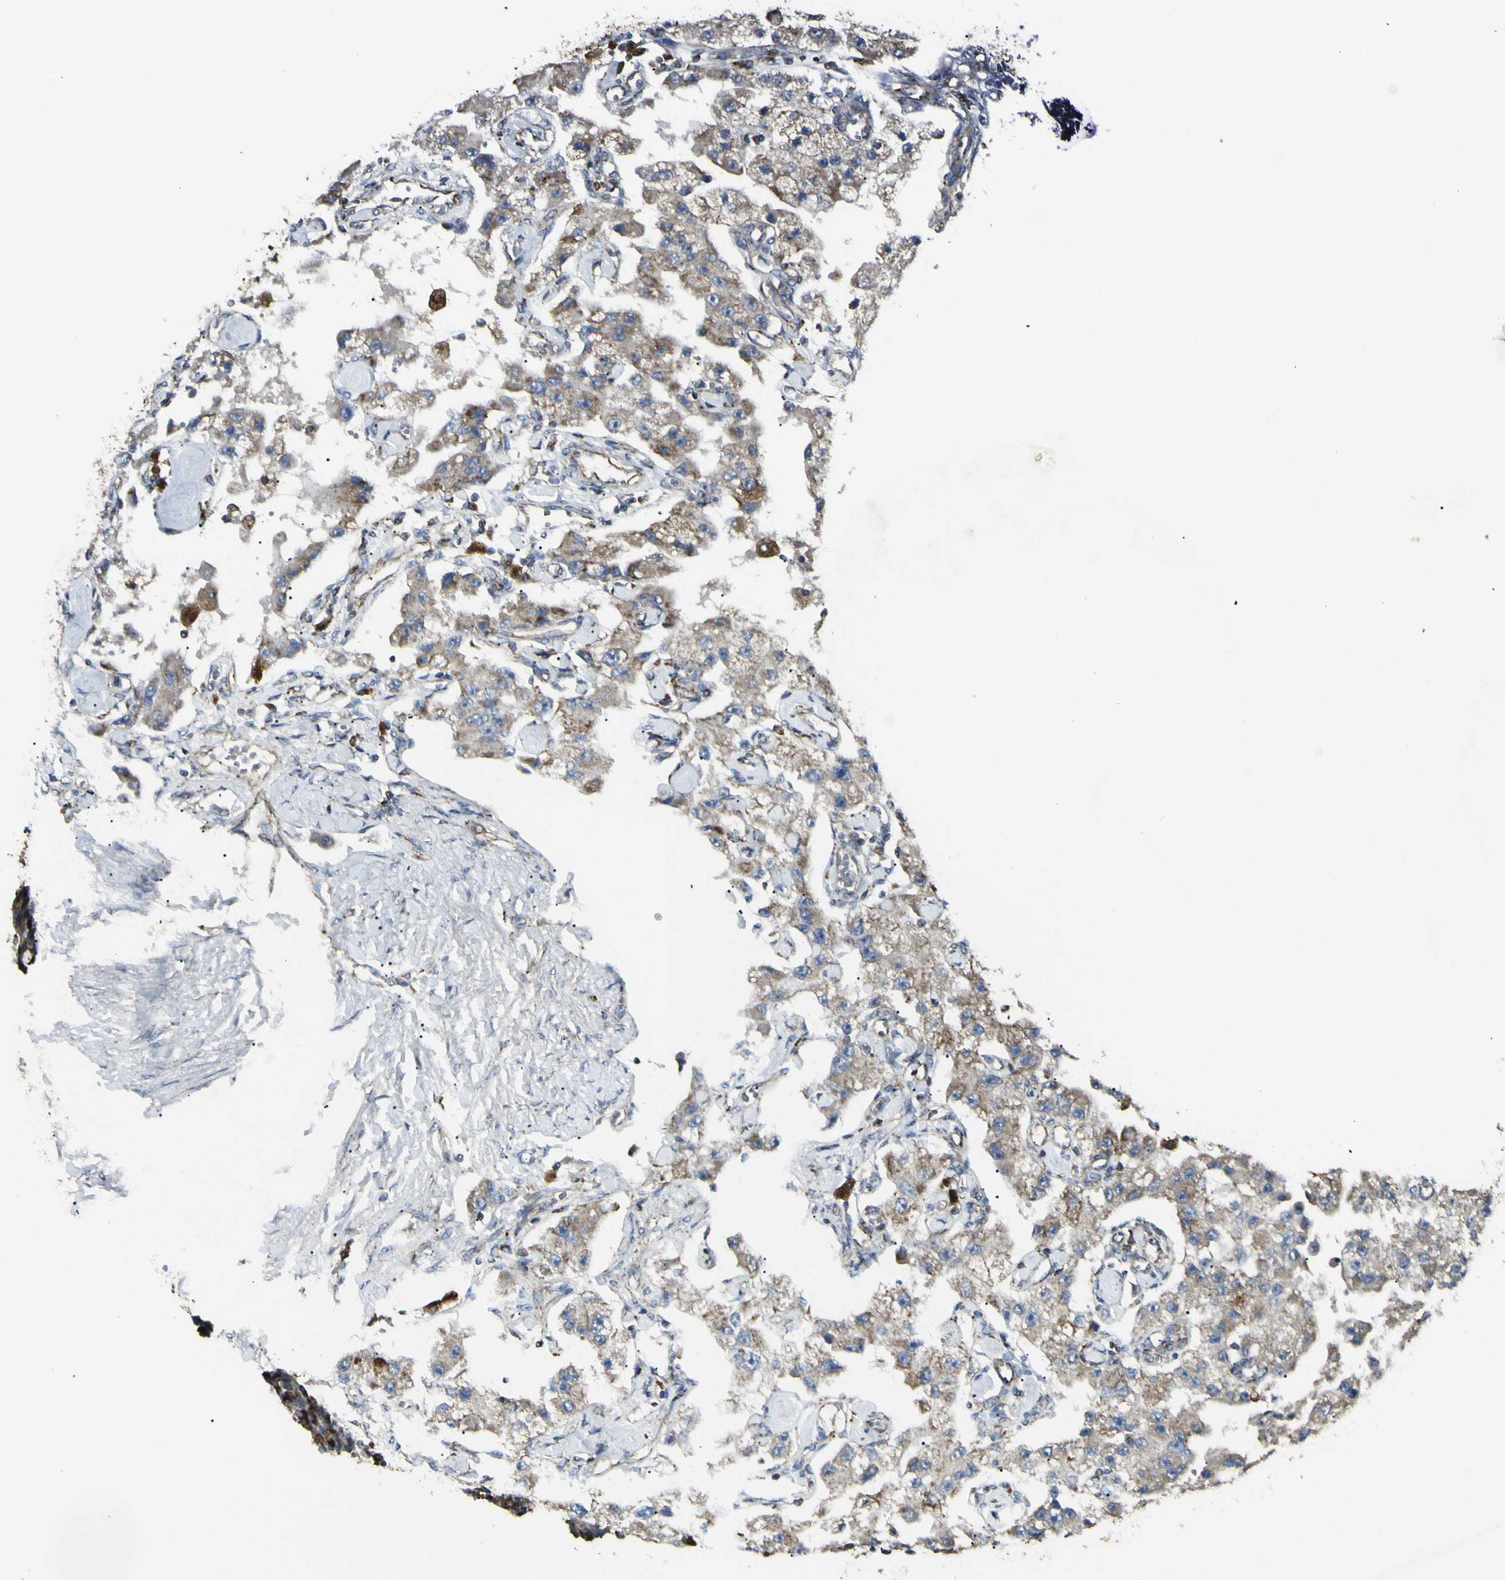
{"staining": {"intensity": "weak", "quantity": ">75%", "location": "cytoplasmic/membranous"}, "tissue": "carcinoid", "cell_type": "Tumor cells", "image_type": "cancer", "snomed": [{"axis": "morphology", "description": "Carcinoid, malignant, NOS"}, {"axis": "topography", "description": "Pancreas"}], "caption": "Brown immunohistochemical staining in human carcinoid reveals weak cytoplasmic/membranous staining in approximately >75% of tumor cells.", "gene": "CYB5R1", "patient": {"sex": "male", "age": 41}}